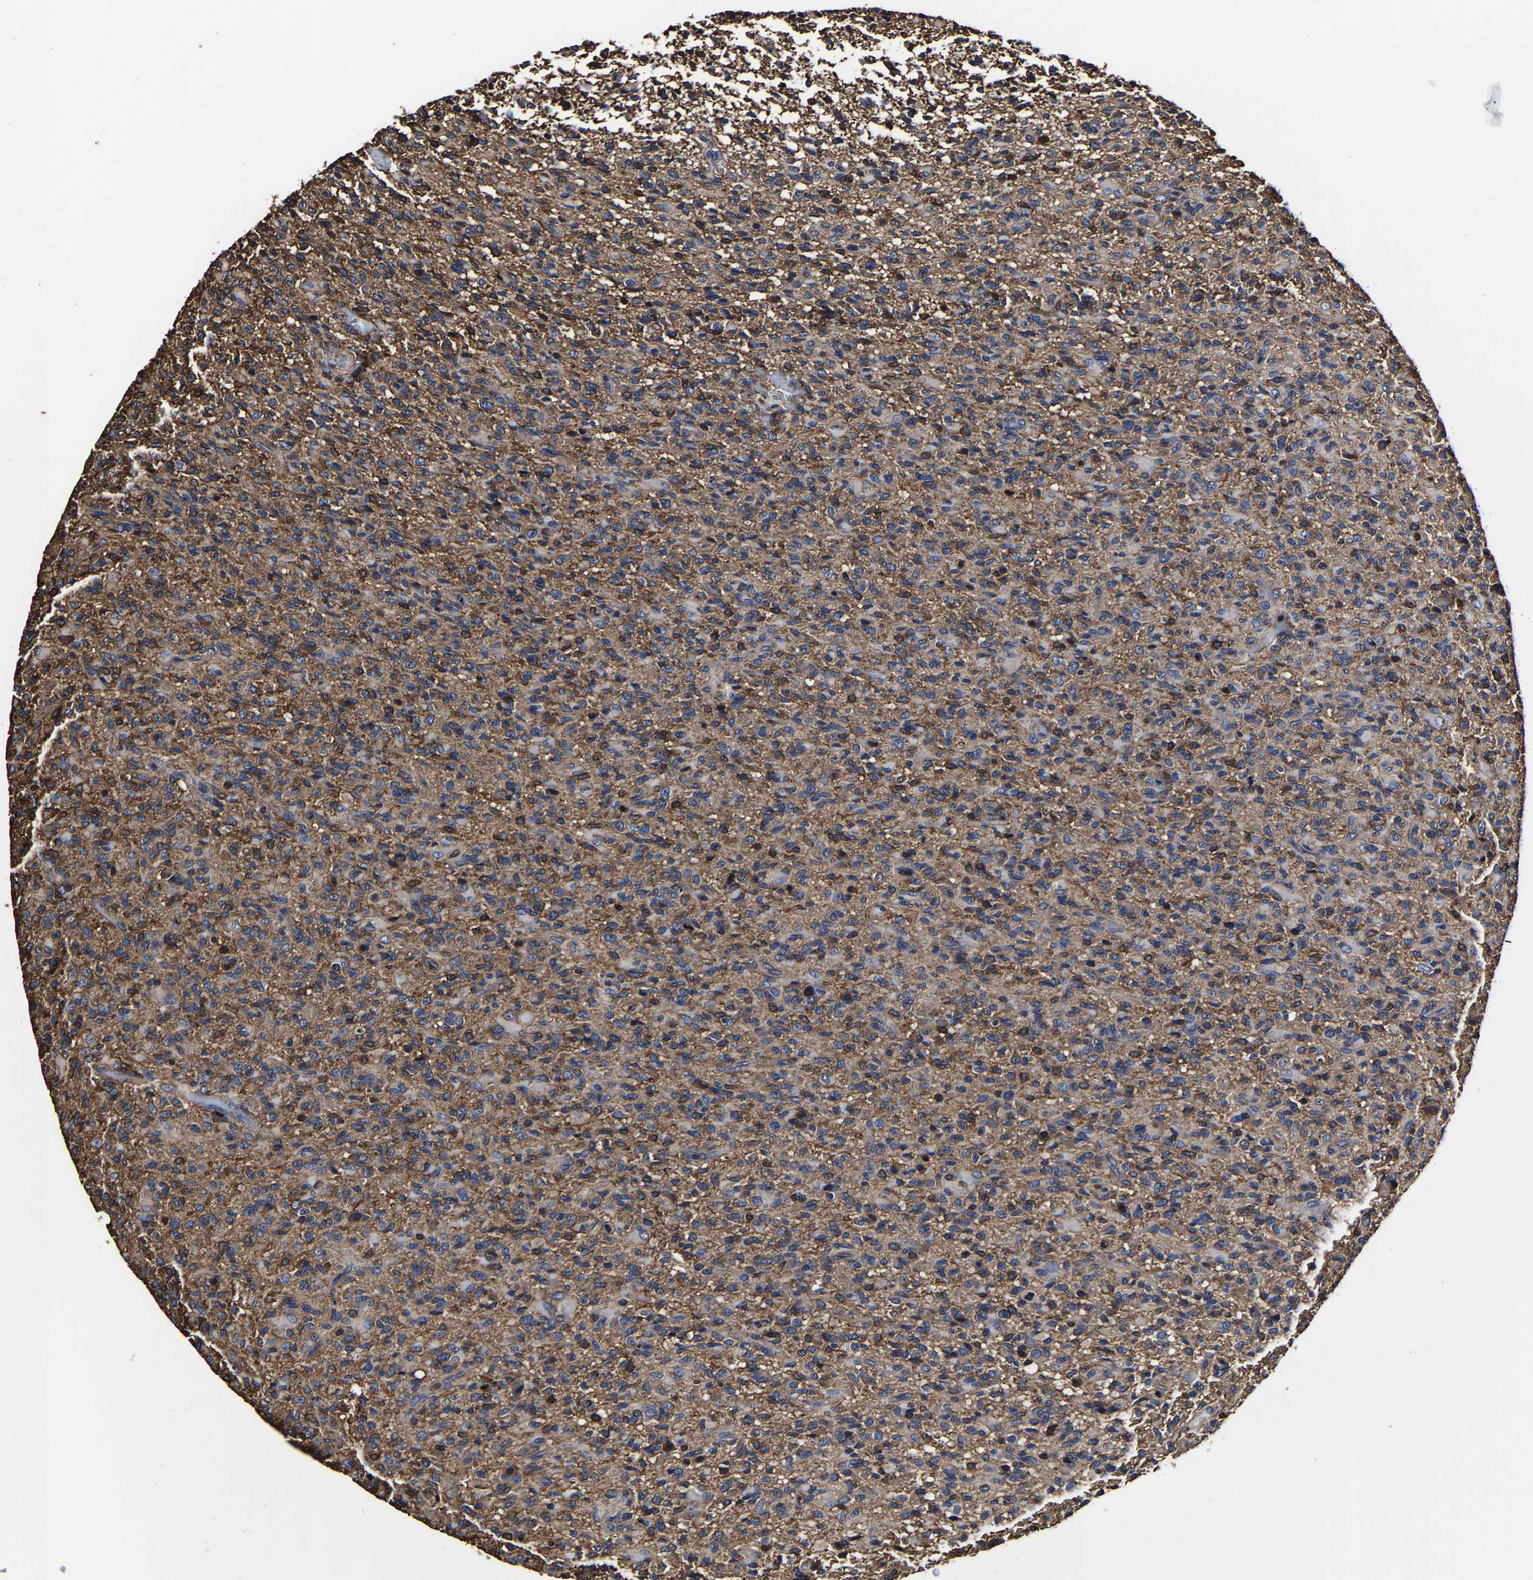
{"staining": {"intensity": "moderate", "quantity": ">75%", "location": "cytoplasmic/membranous"}, "tissue": "glioma", "cell_type": "Tumor cells", "image_type": "cancer", "snomed": [{"axis": "morphology", "description": "Glioma, malignant, High grade"}, {"axis": "topography", "description": "Brain"}], "caption": "Glioma tissue demonstrates moderate cytoplasmic/membranous positivity in about >75% of tumor cells (DAB (3,3'-diaminobenzidine) IHC, brown staining for protein, blue staining for nuclei).", "gene": "SSH3", "patient": {"sex": "male", "age": 71}}